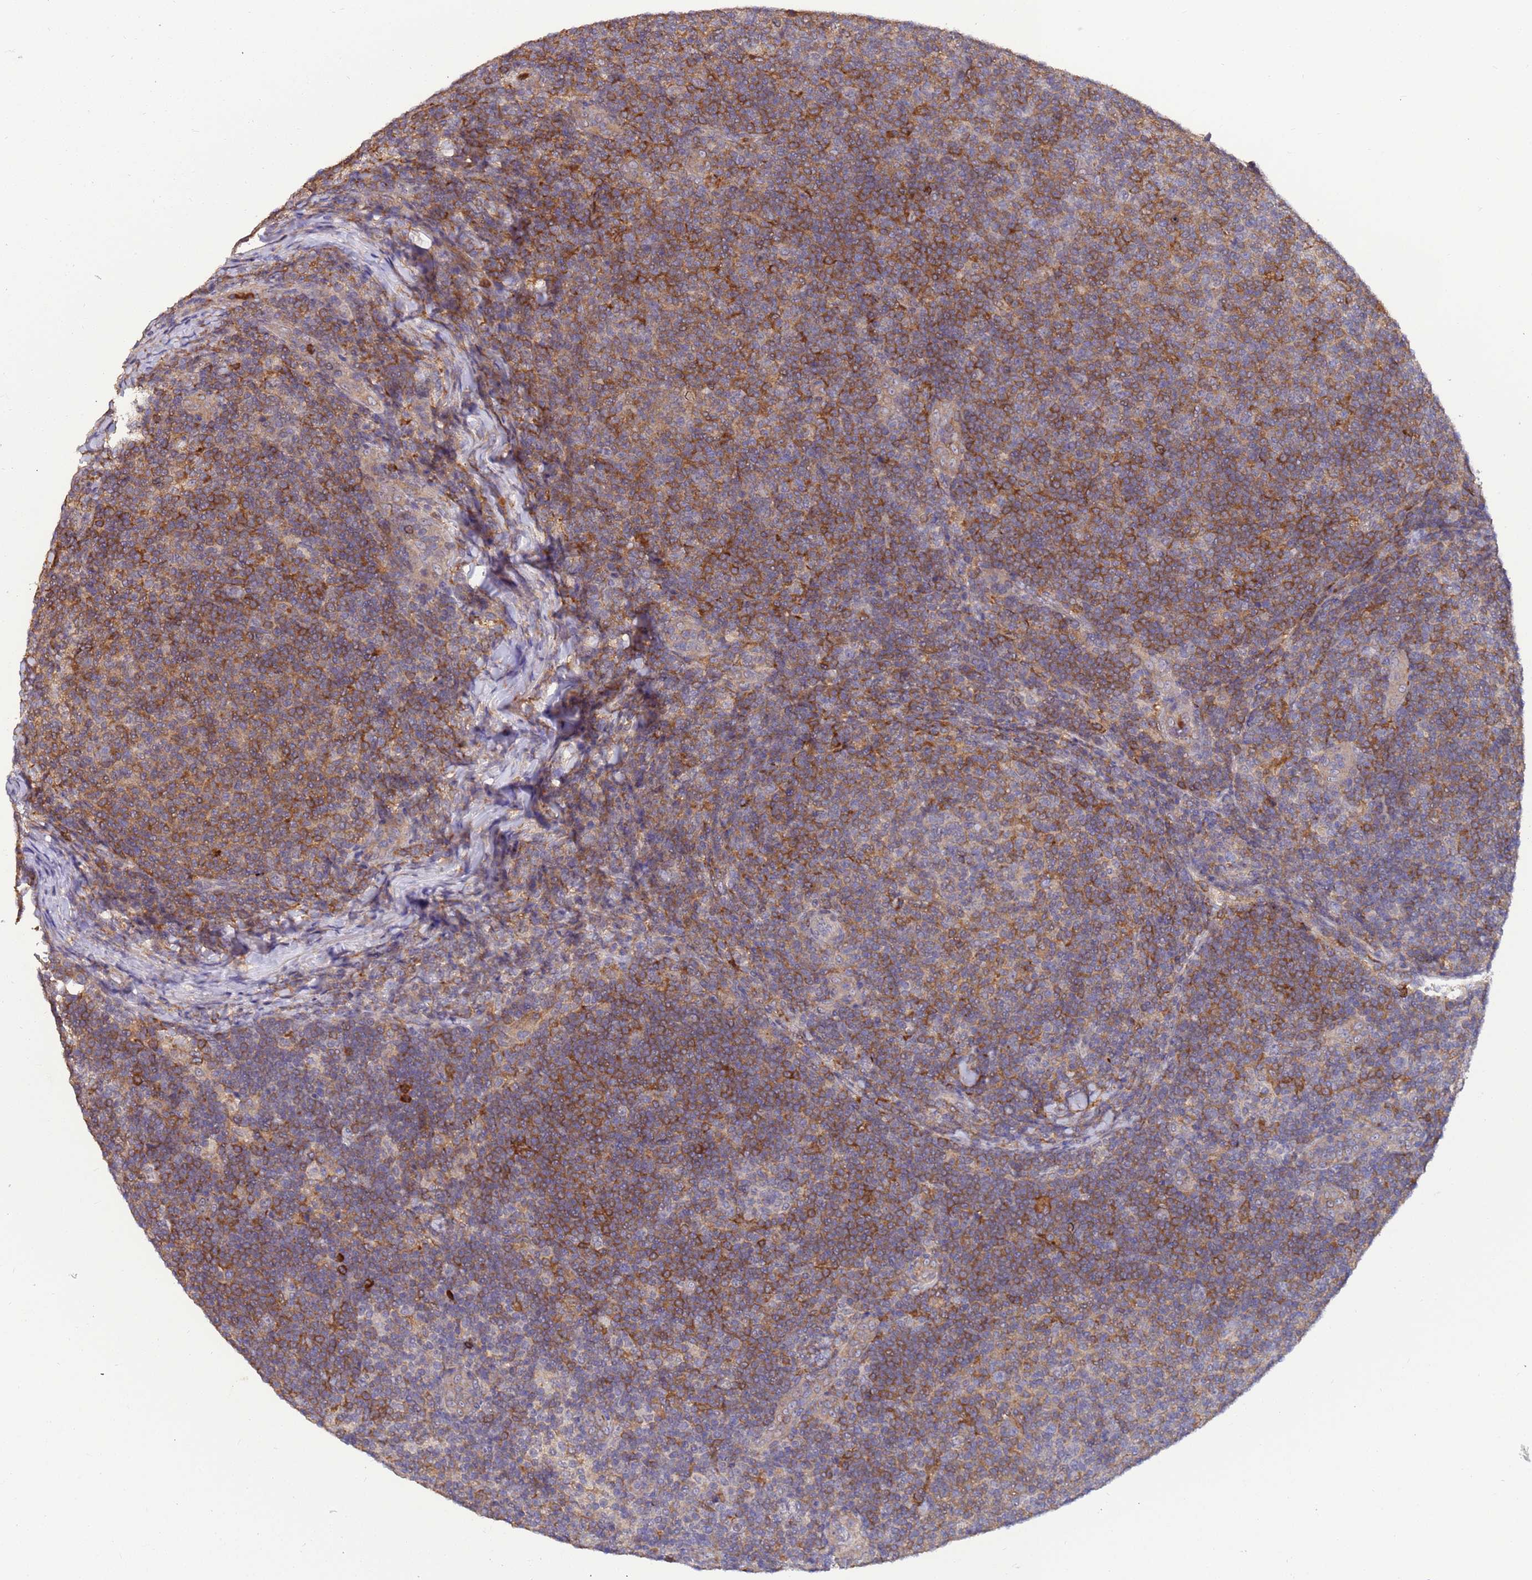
{"staining": {"intensity": "moderate", "quantity": "25%-75%", "location": "cytoplasmic/membranous"}, "tissue": "lymphoma", "cell_type": "Tumor cells", "image_type": "cancer", "snomed": [{"axis": "morphology", "description": "Malignant lymphoma, non-Hodgkin's type, Low grade"}, {"axis": "topography", "description": "Lymph node"}], "caption": "Moderate cytoplasmic/membranous expression is seen in approximately 25%-75% of tumor cells in low-grade malignant lymphoma, non-Hodgkin's type.", "gene": "AMPD3", "patient": {"sex": "male", "age": 66}}